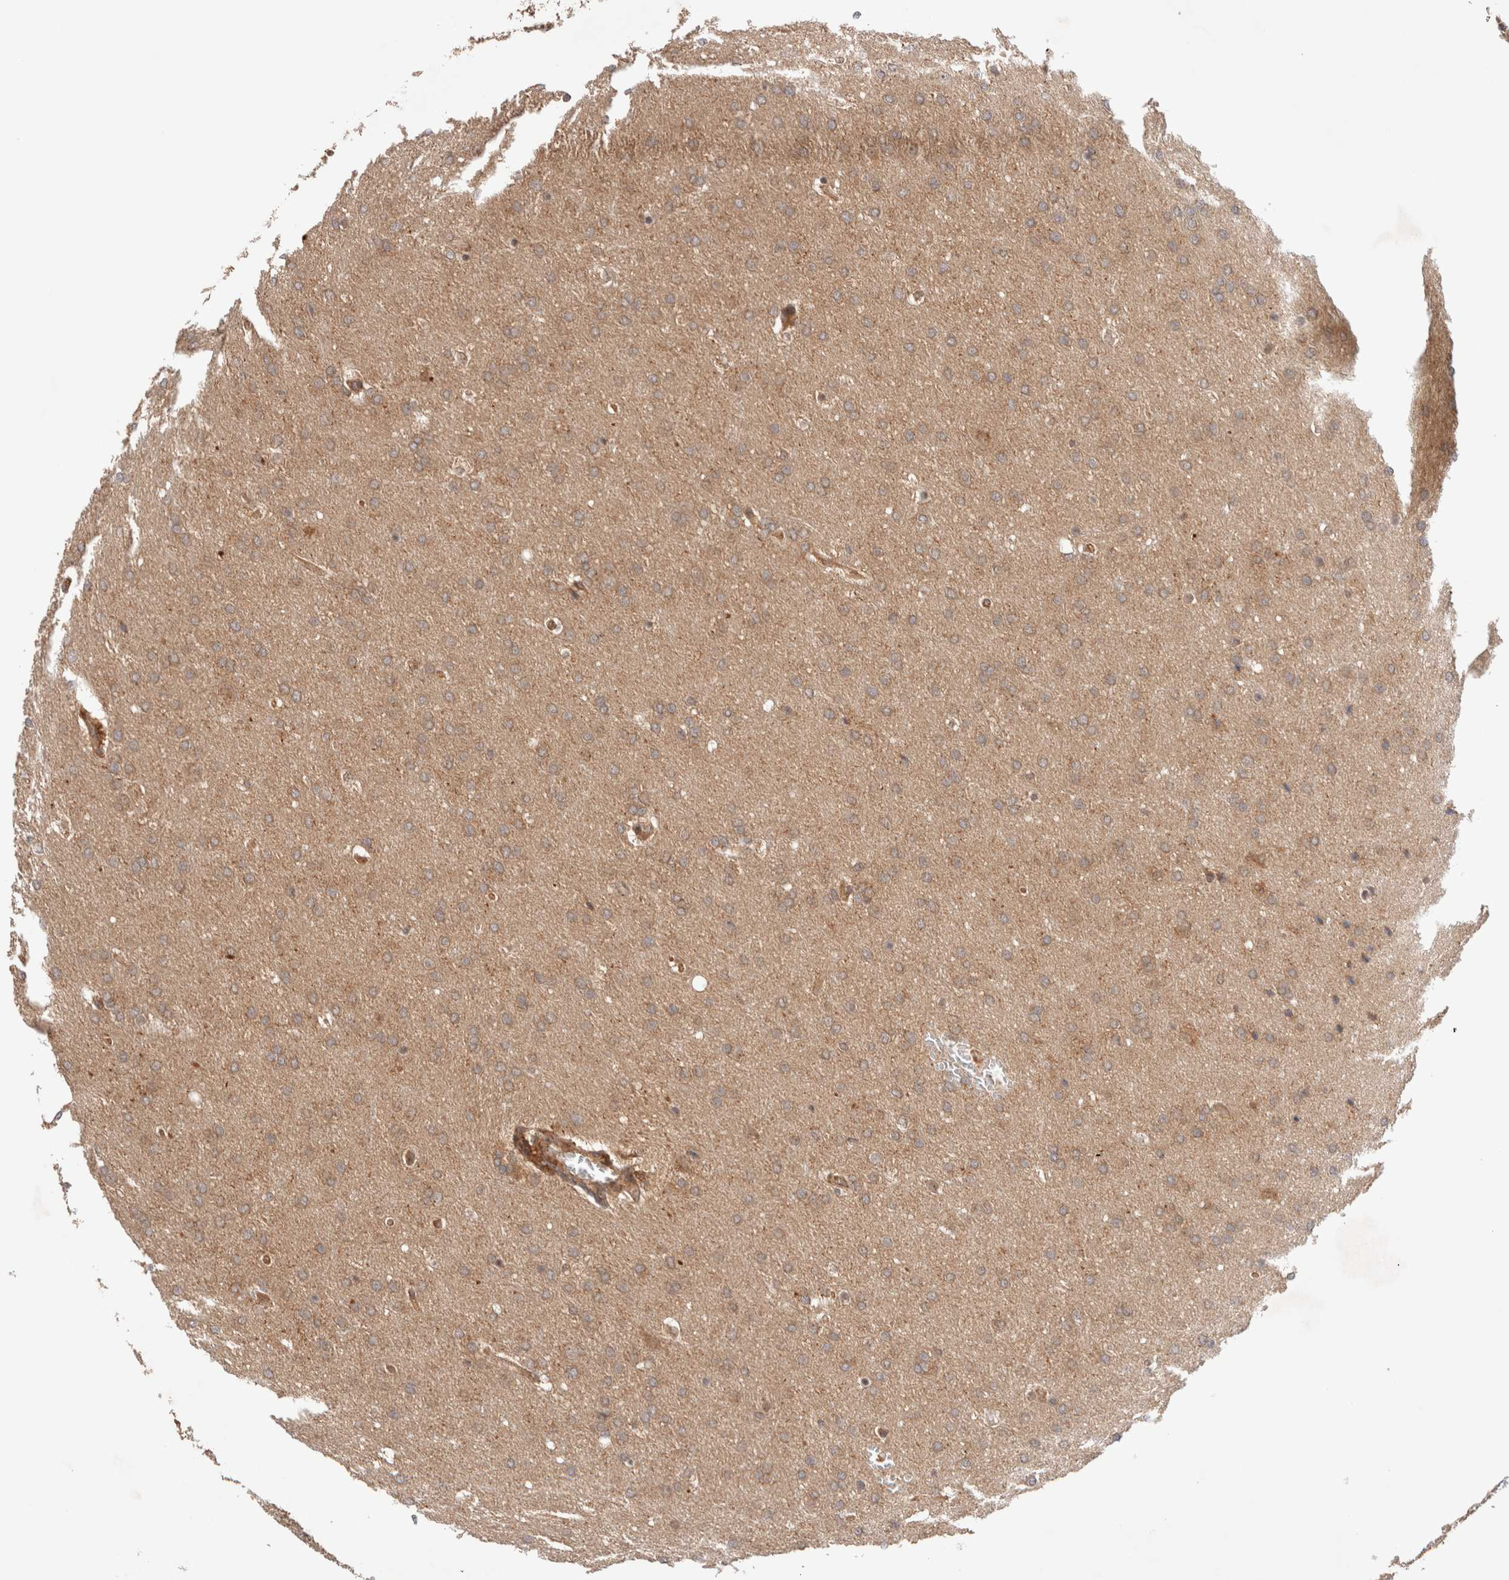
{"staining": {"intensity": "weak", "quantity": ">75%", "location": "cytoplasmic/membranous"}, "tissue": "glioma", "cell_type": "Tumor cells", "image_type": "cancer", "snomed": [{"axis": "morphology", "description": "Glioma, malignant, Low grade"}, {"axis": "topography", "description": "Brain"}], "caption": "A histopathology image of human glioma stained for a protein displays weak cytoplasmic/membranous brown staining in tumor cells.", "gene": "SIKE1", "patient": {"sex": "female", "age": 37}}